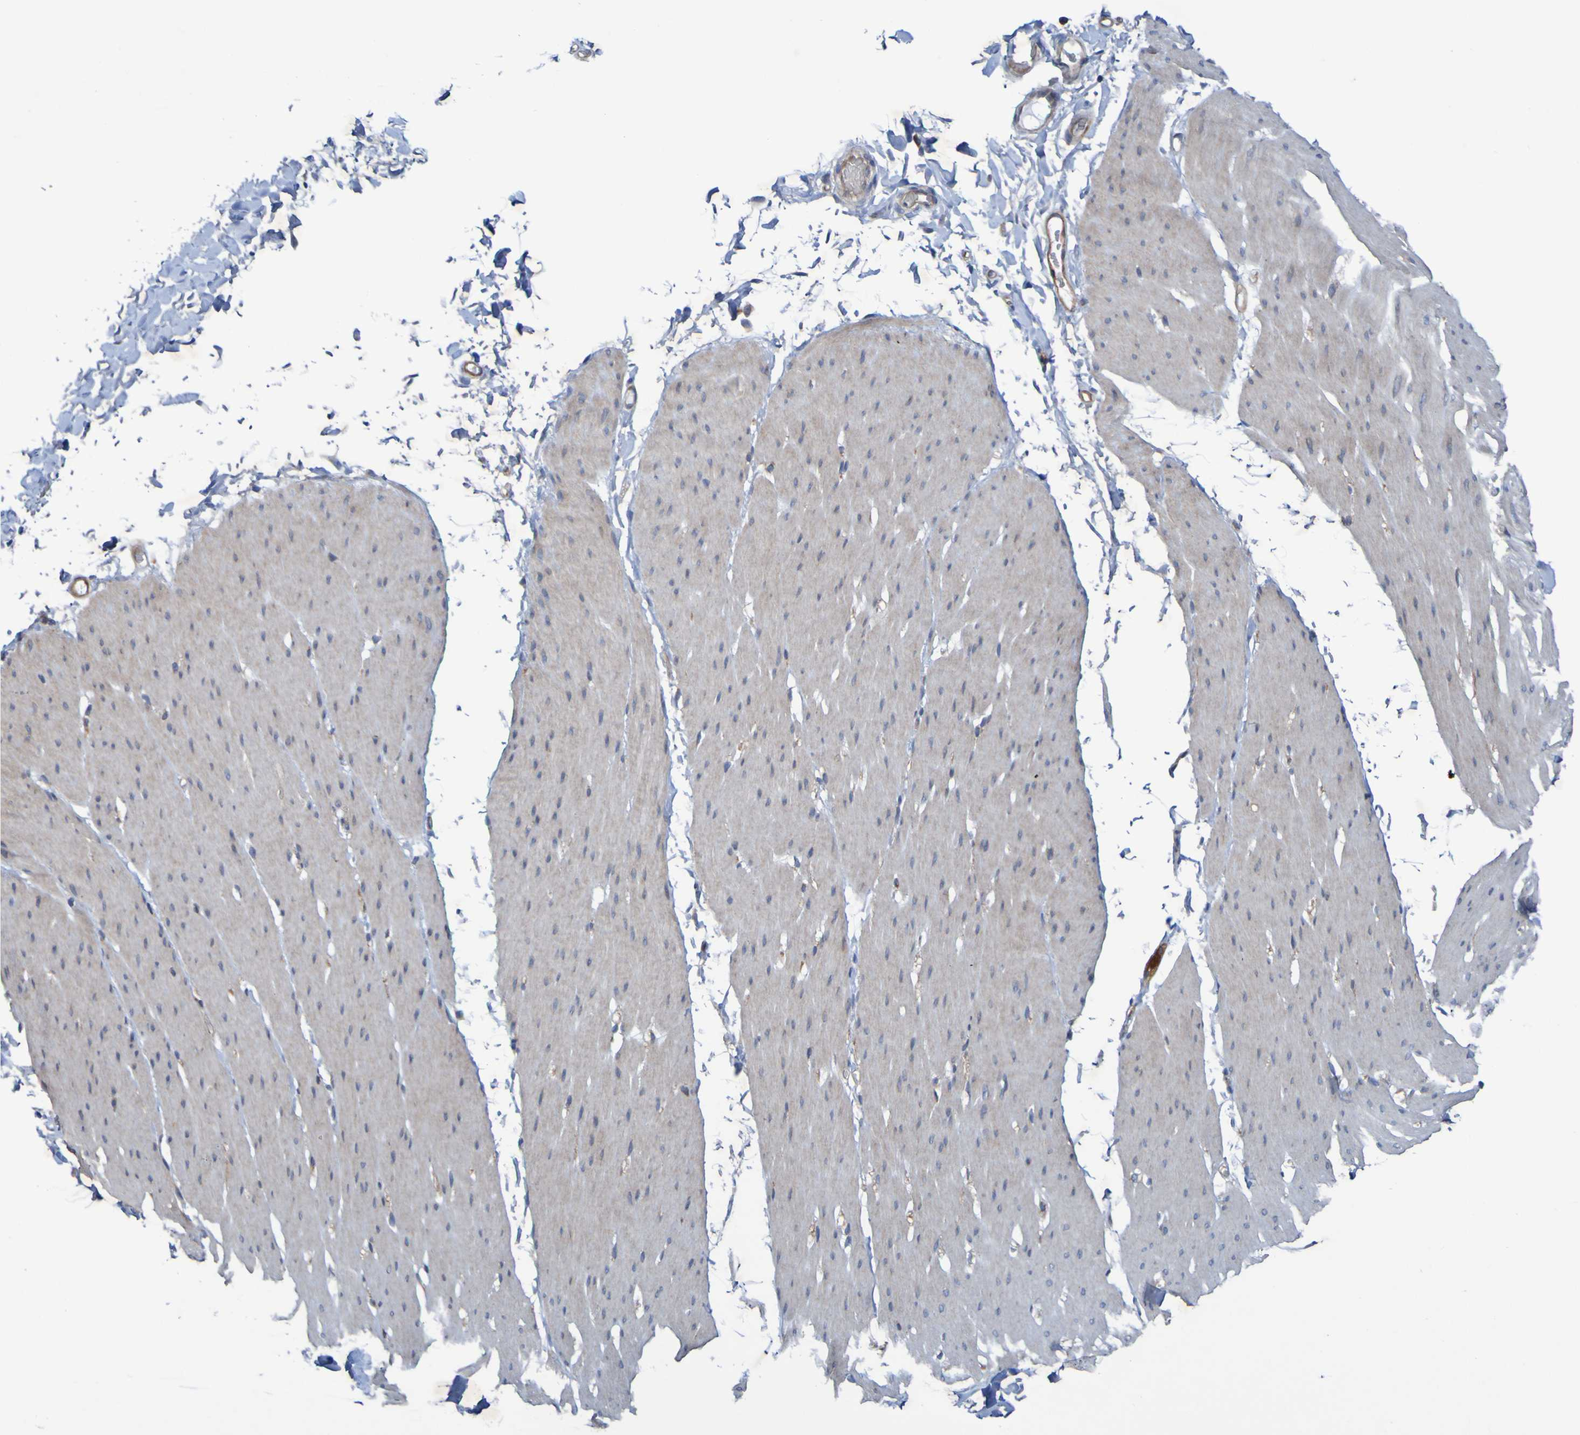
{"staining": {"intensity": "weak", "quantity": "<25%", "location": "cytoplasmic/membranous"}, "tissue": "smooth muscle", "cell_type": "Smooth muscle cells", "image_type": "normal", "snomed": [{"axis": "morphology", "description": "Normal tissue, NOS"}, {"axis": "topography", "description": "Smooth muscle"}, {"axis": "topography", "description": "Colon"}], "caption": "The micrograph displays no significant staining in smooth muscle cells of smooth muscle. (DAB (3,3'-diaminobenzidine) immunohistochemistry visualized using brightfield microscopy, high magnification).", "gene": "SDK1", "patient": {"sex": "male", "age": 67}}